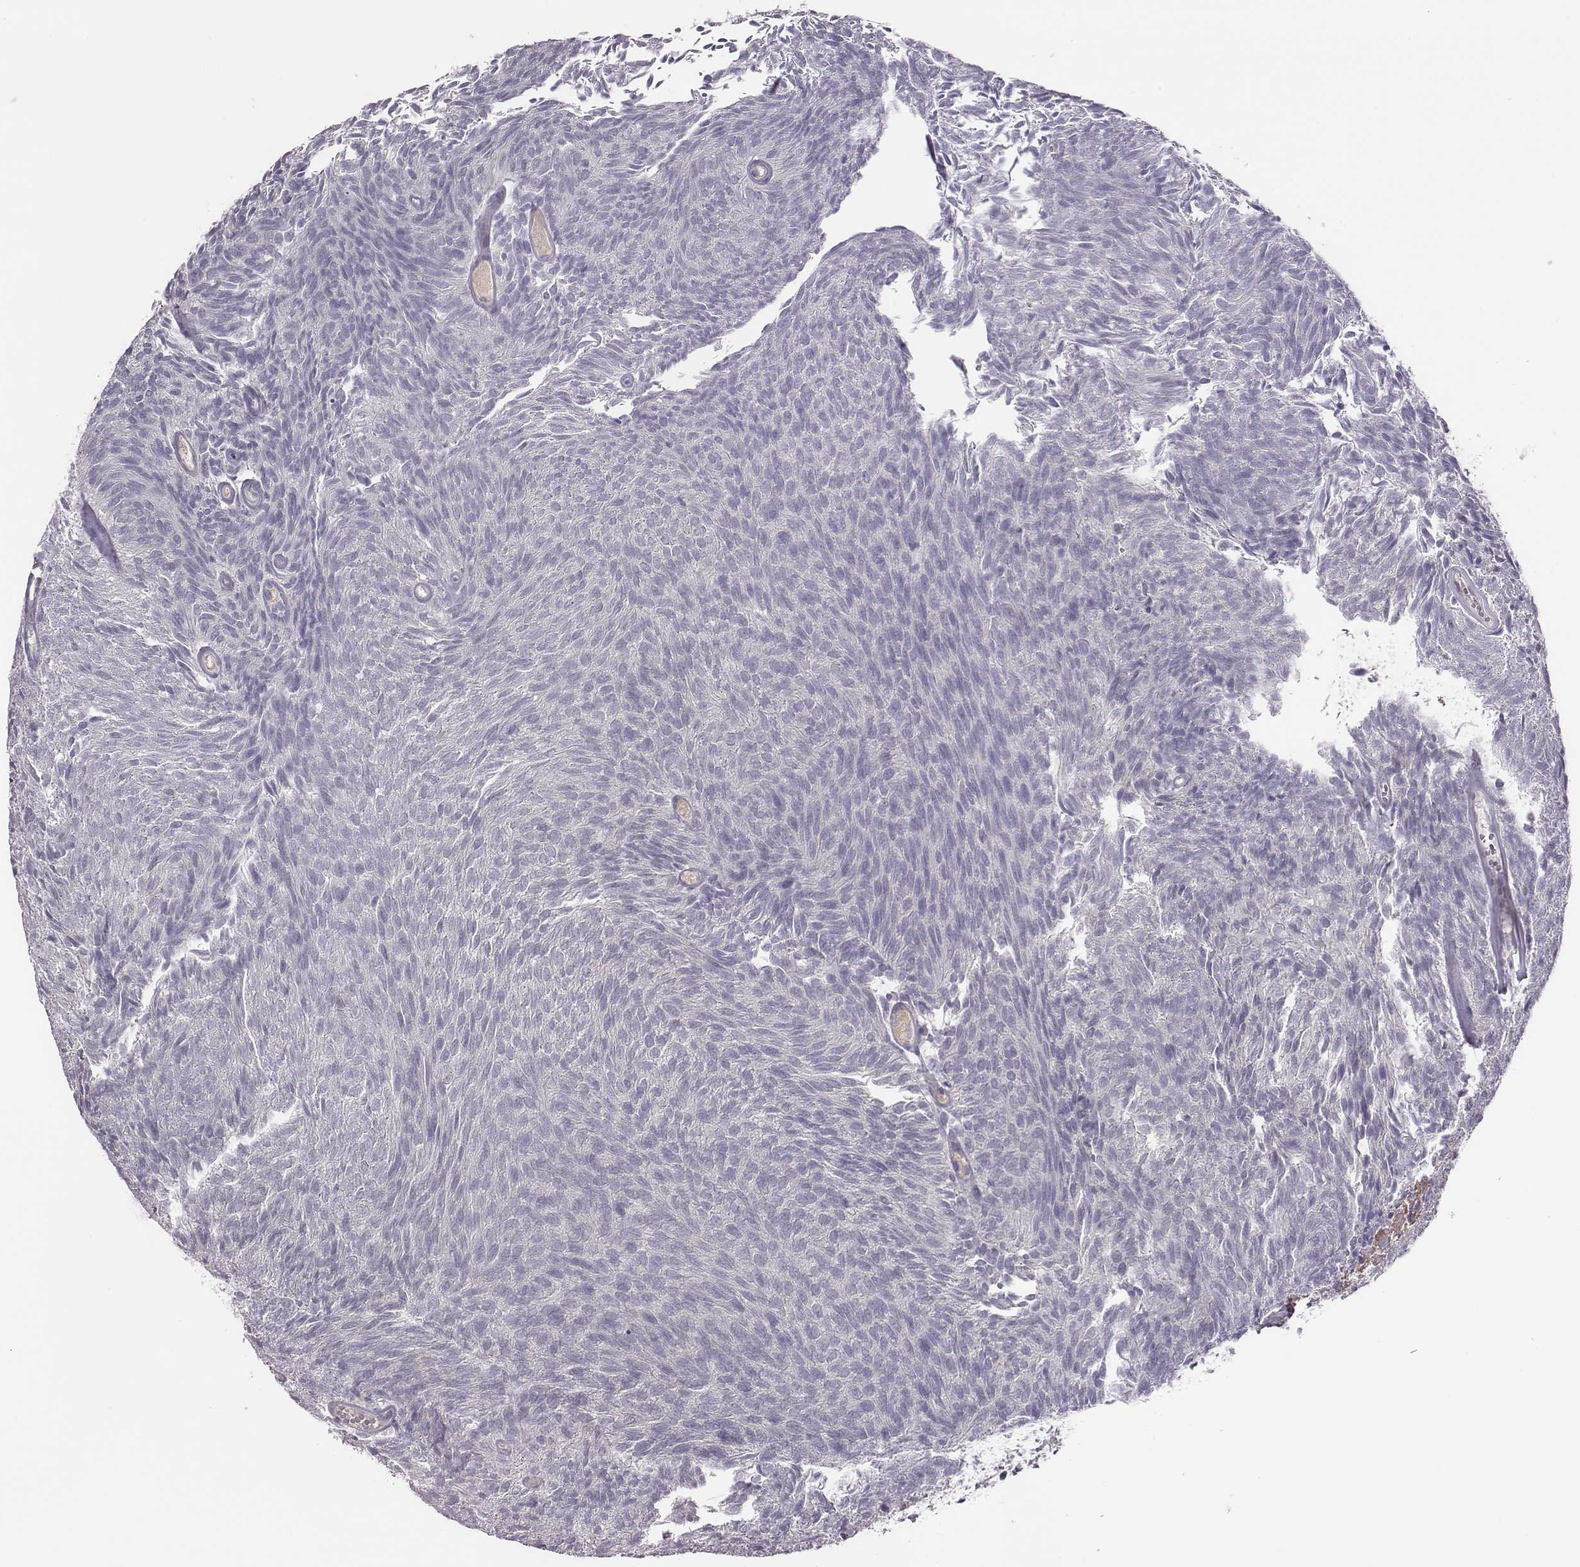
{"staining": {"intensity": "negative", "quantity": "none", "location": "none"}, "tissue": "urothelial cancer", "cell_type": "Tumor cells", "image_type": "cancer", "snomed": [{"axis": "morphology", "description": "Urothelial carcinoma, Low grade"}, {"axis": "topography", "description": "Urinary bladder"}], "caption": "The micrograph shows no significant expression in tumor cells of low-grade urothelial carcinoma.", "gene": "KMO", "patient": {"sex": "male", "age": 77}}